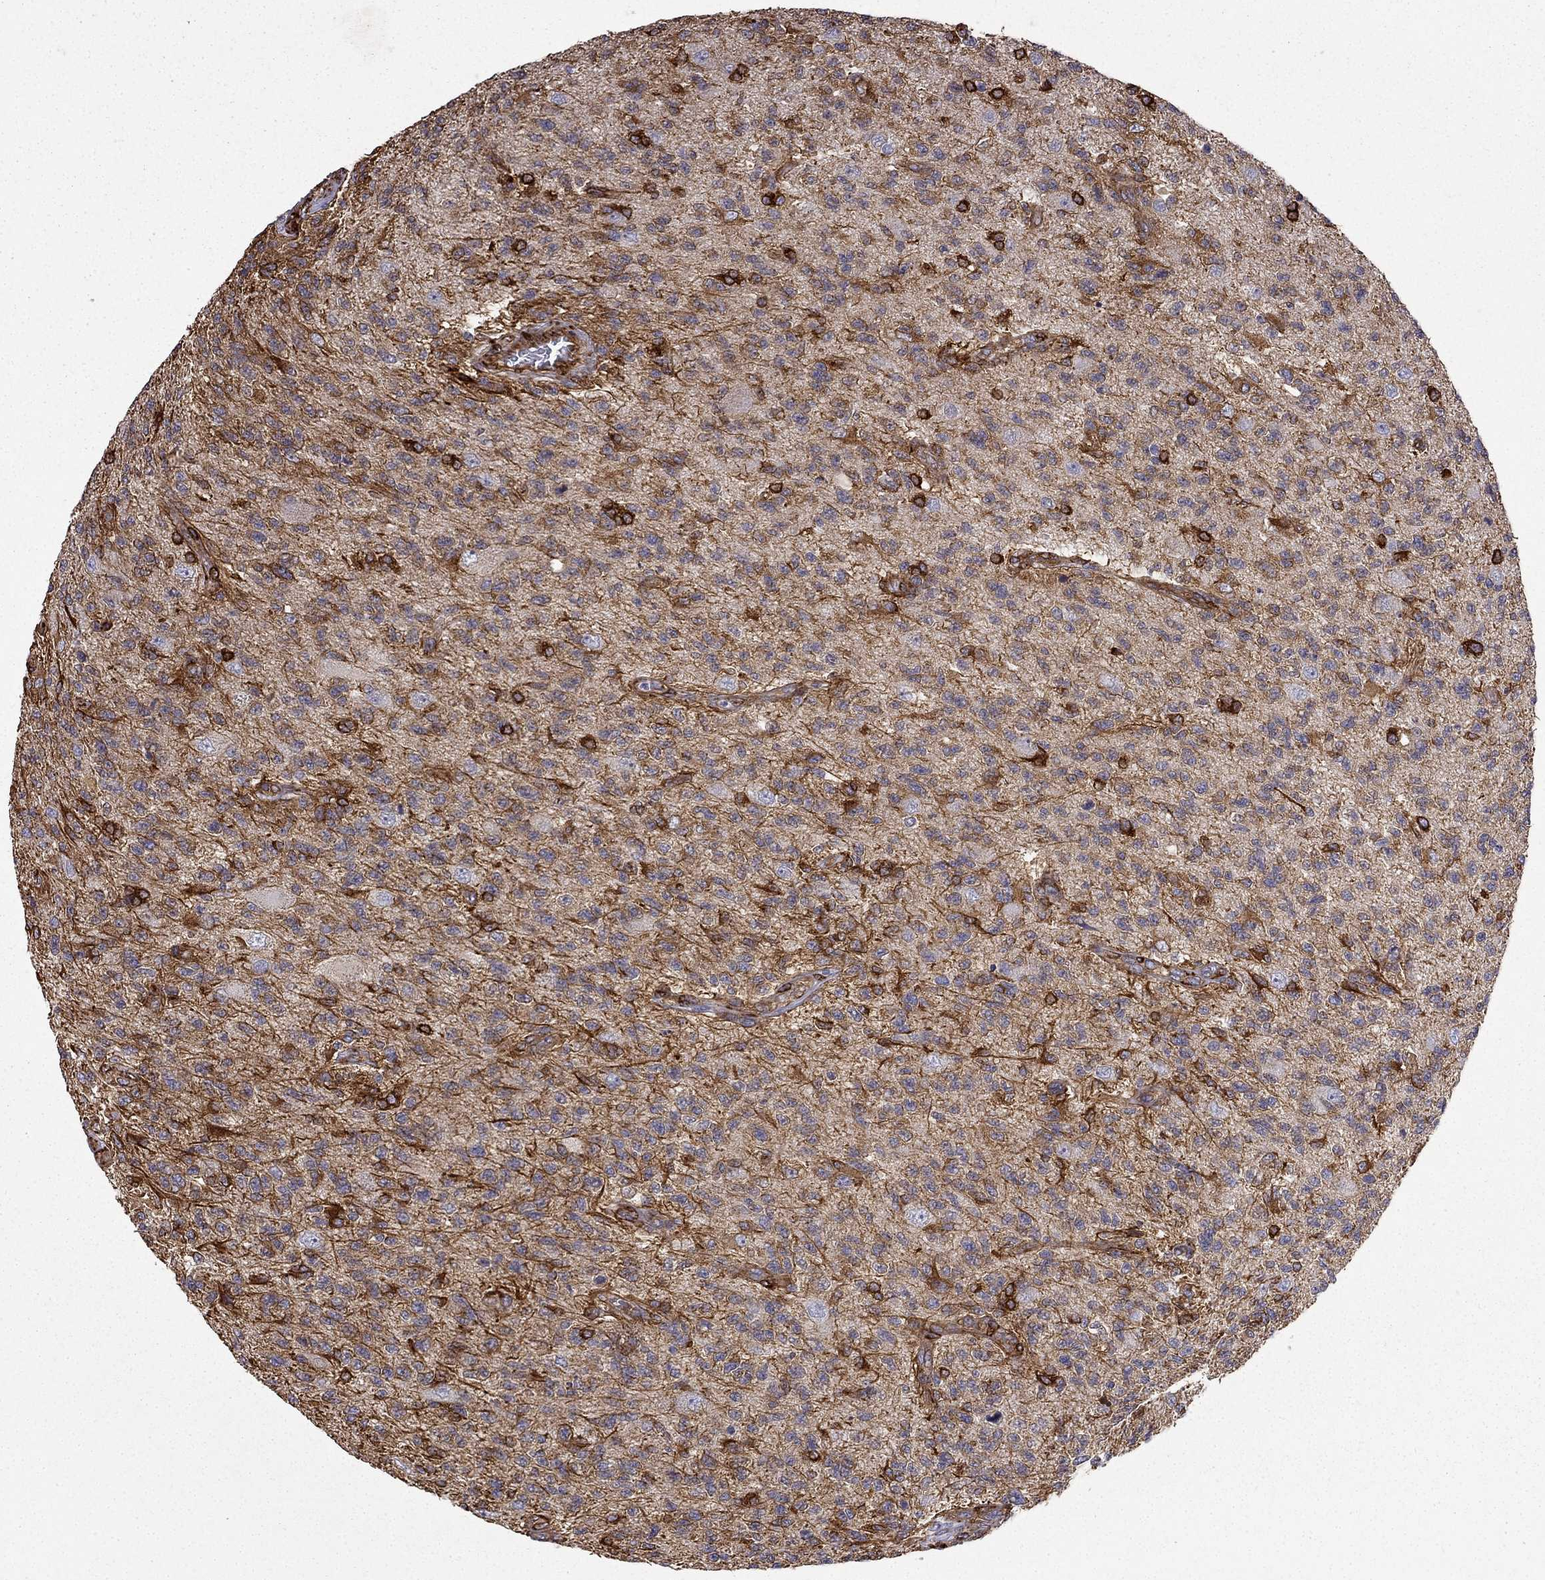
{"staining": {"intensity": "moderate", "quantity": ">75%", "location": "cytoplasmic/membranous"}, "tissue": "glioma", "cell_type": "Tumor cells", "image_type": "cancer", "snomed": [{"axis": "morphology", "description": "Glioma, malignant, High grade"}, {"axis": "topography", "description": "Brain"}], "caption": "Glioma stained with a protein marker displays moderate staining in tumor cells.", "gene": "MAP4", "patient": {"sex": "male", "age": 56}}